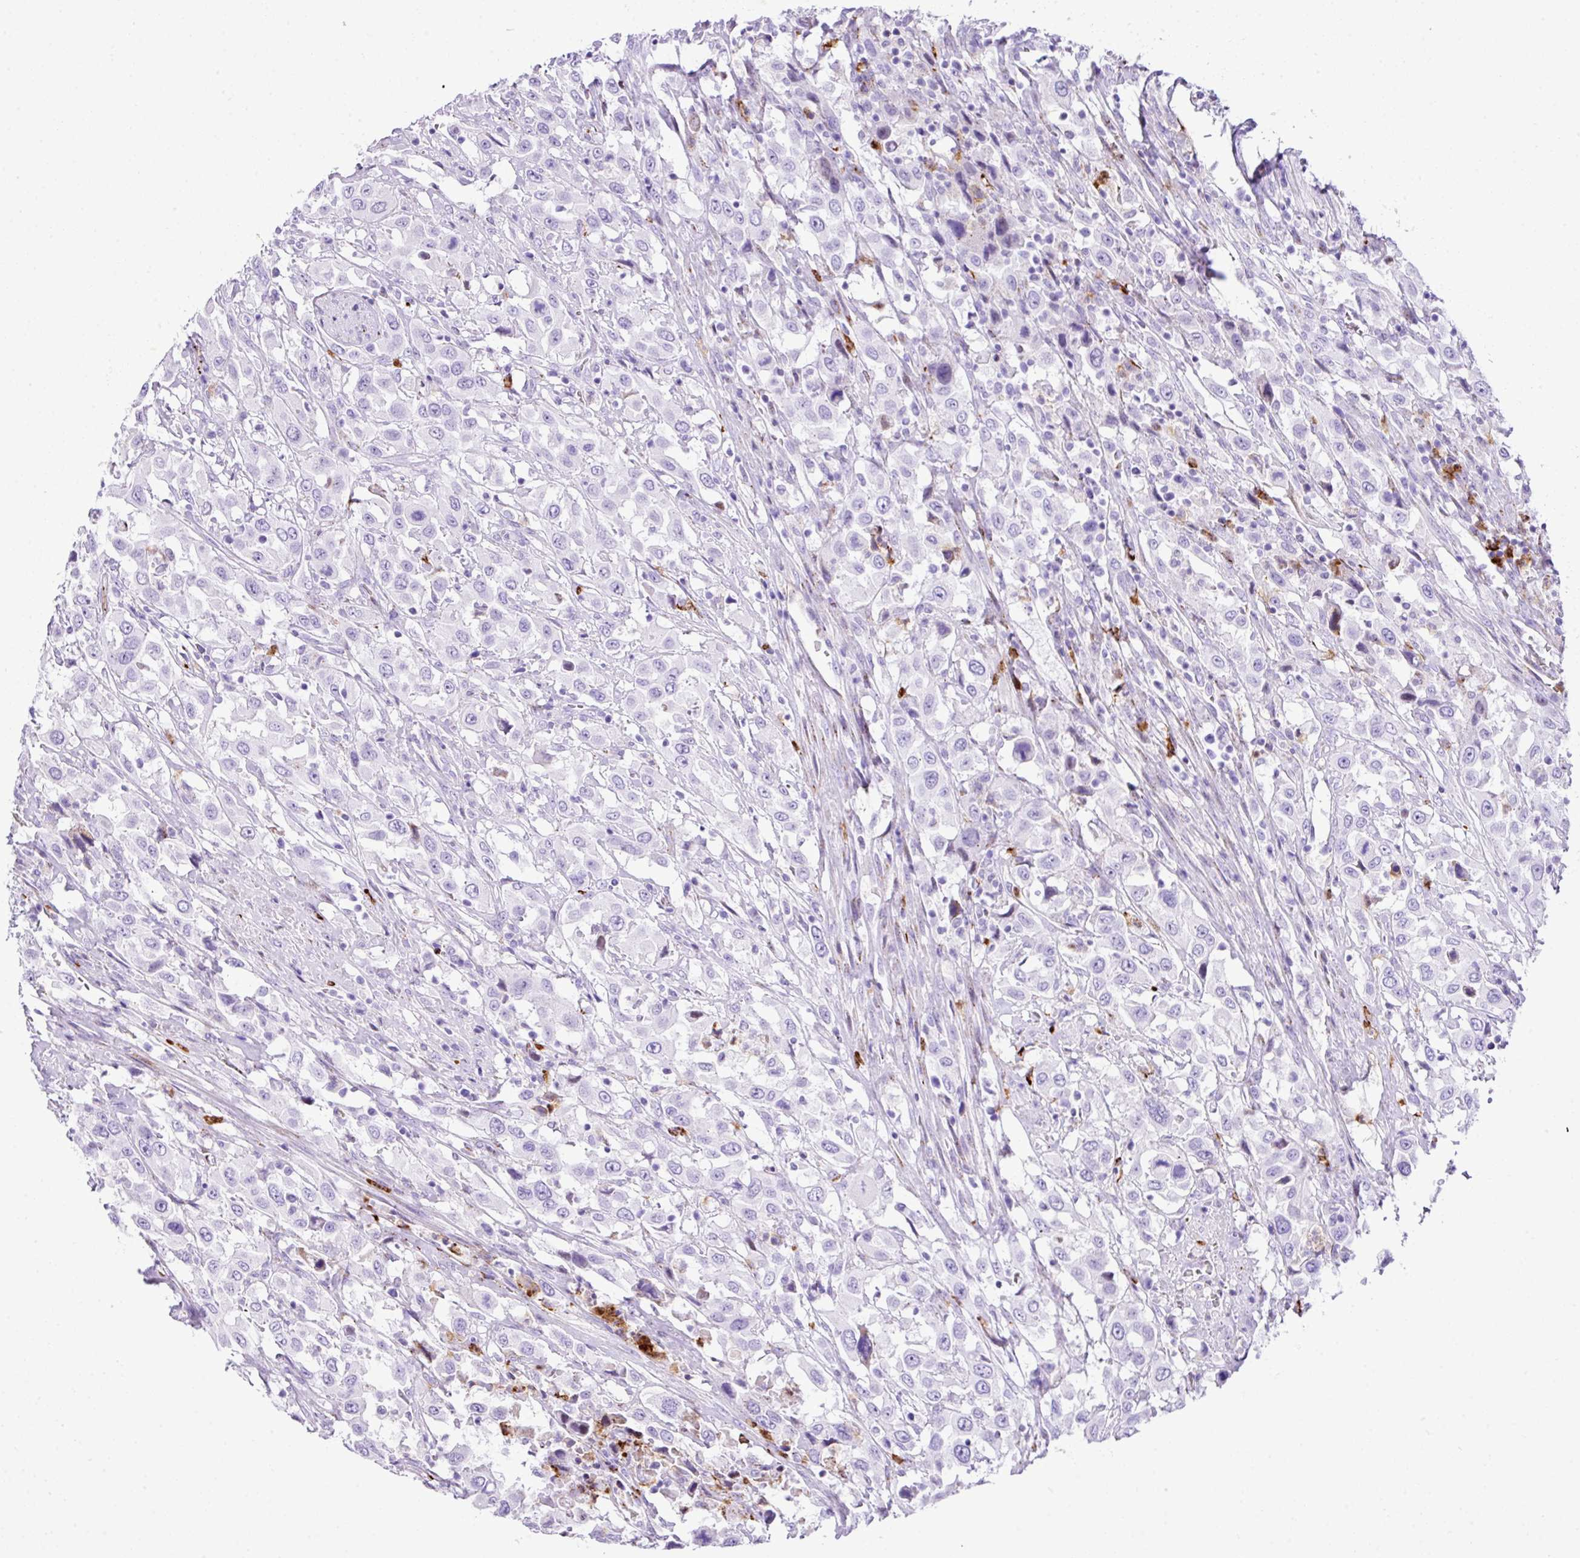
{"staining": {"intensity": "negative", "quantity": "none", "location": "none"}, "tissue": "urothelial cancer", "cell_type": "Tumor cells", "image_type": "cancer", "snomed": [{"axis": "morphology", "description": "Urothelial carcinoma, High grade"}, {"axis": "topography", "description": "Urinary bladder"}], "caption": "Tumor cells show no significant expression in high-grade urothelial carcinoma.", "gene": "RCAN2", "patient": {"sex": "male", "age": 61}}